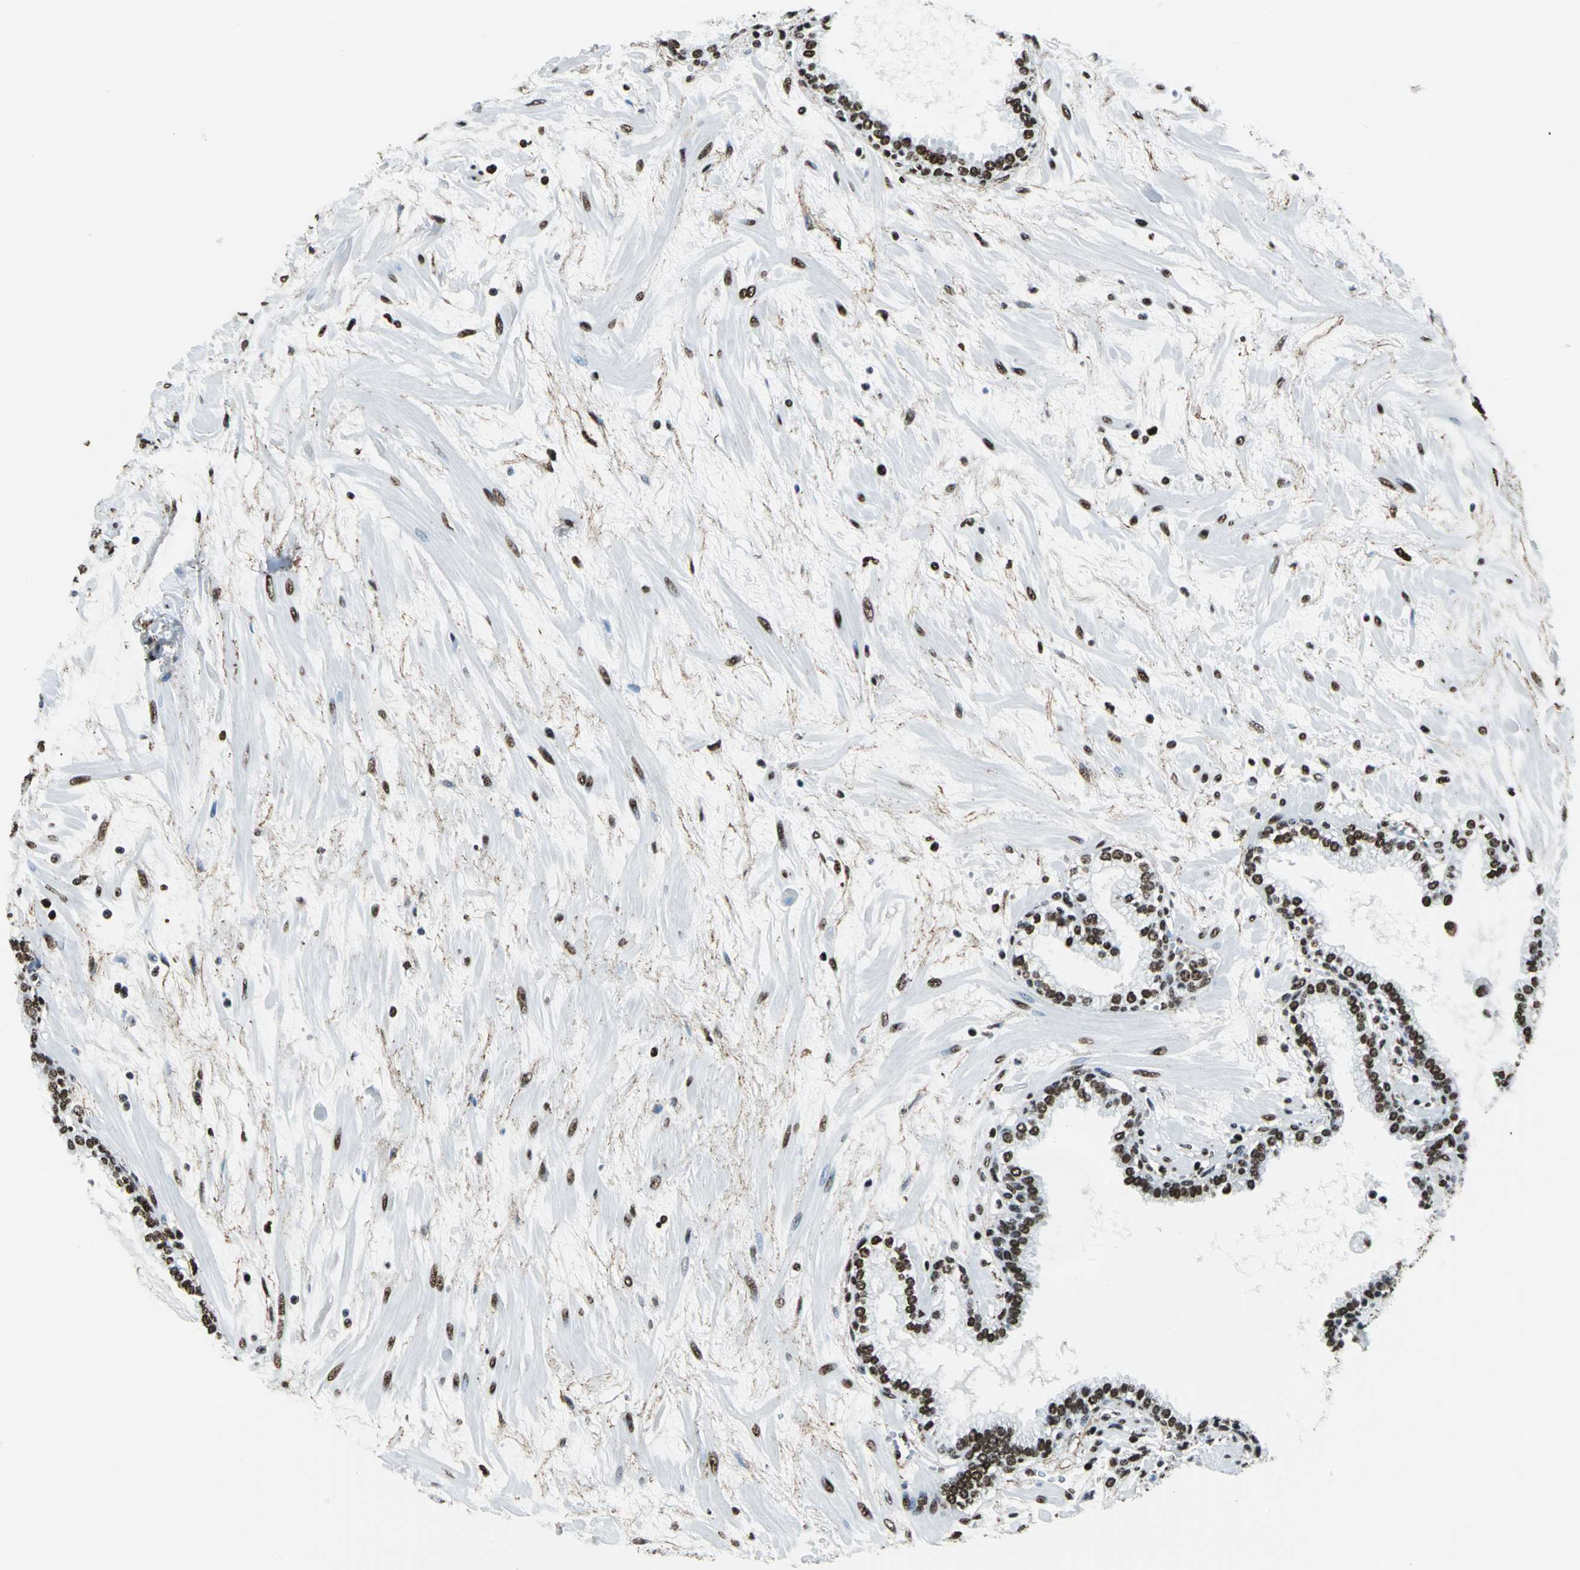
{"staining": {"intensity": "strong", "quantity": ">75%", "location": "nuclear"}, "tissue": "prostate", "cell_type": "Glandular cells", "image_type": "normal", "snomed": [{"axis": "morphology", "description": "Normal tissue, NOS"}, {"axis": "topography", "description": "Prostate"}], "caption": "Prostate stained for a protein (brown) exhibits strong nuclear positive positivity in approximately >75% of glandular cells.", "gene": "APEX1", "patient": {"sex": "male", "age": 64}}